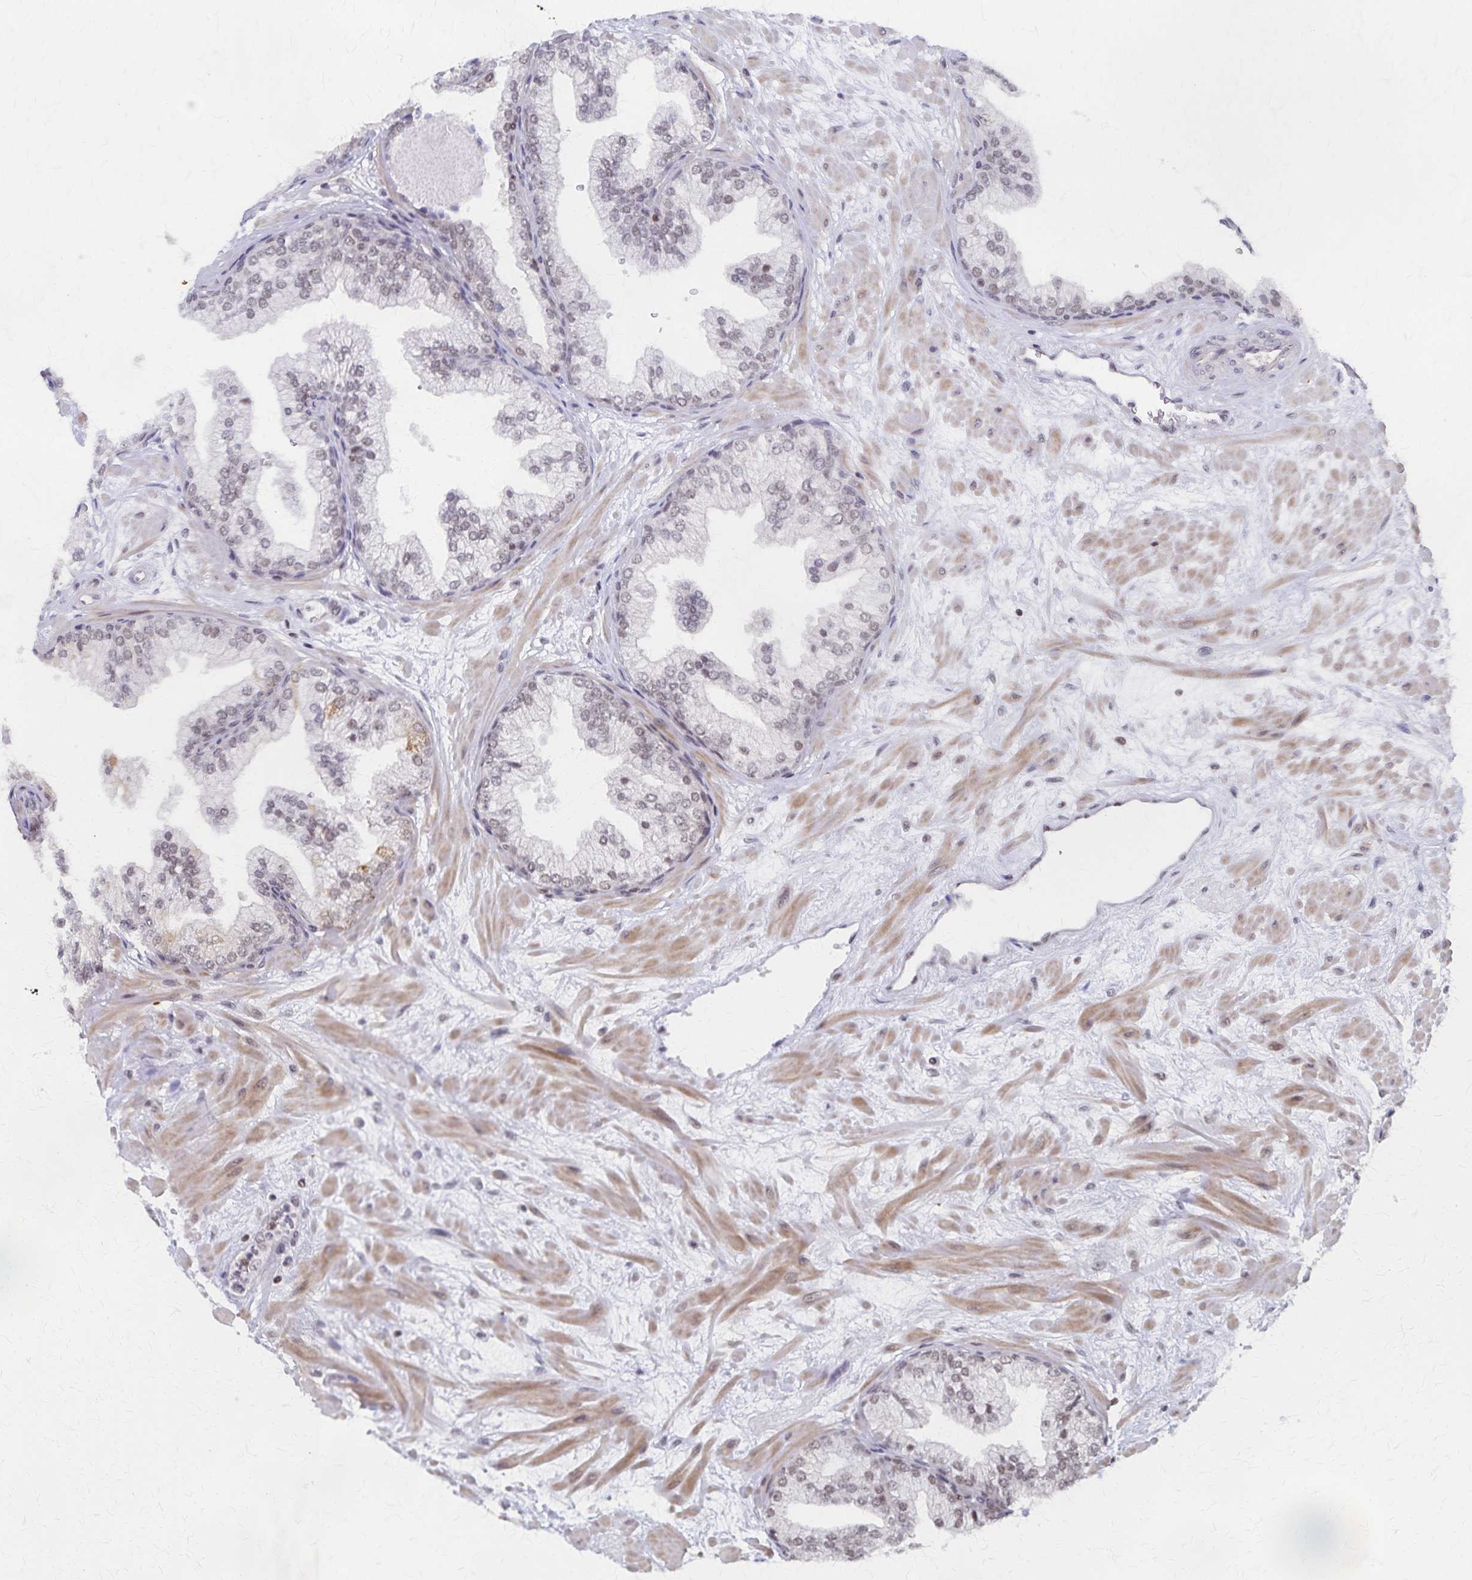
{"staining": {"intensity": "moderate", "quantity": "25%-75%", "location": "nuclear"}, "tissue": "prostate", "cell_type": "Glandular cells", "image_type": "normal", "snomed": [{"axis": "morphology", "description": "Normal tissue, NOS"}, {"axis": "topography", "description": "Prostate"}, {"axis": "topography", "description": "Peripheral nerve tissue"}], "caption": "IHC micrograph of unremarkable prostate: prostate stained using IHC displays medium levels of moderate protein expression localized specifically in the nuclear of glandular cells, appearing as a nuclear brown color.", "gene": "GTF2B", "patient": {"sex": "male", "age": 61}}